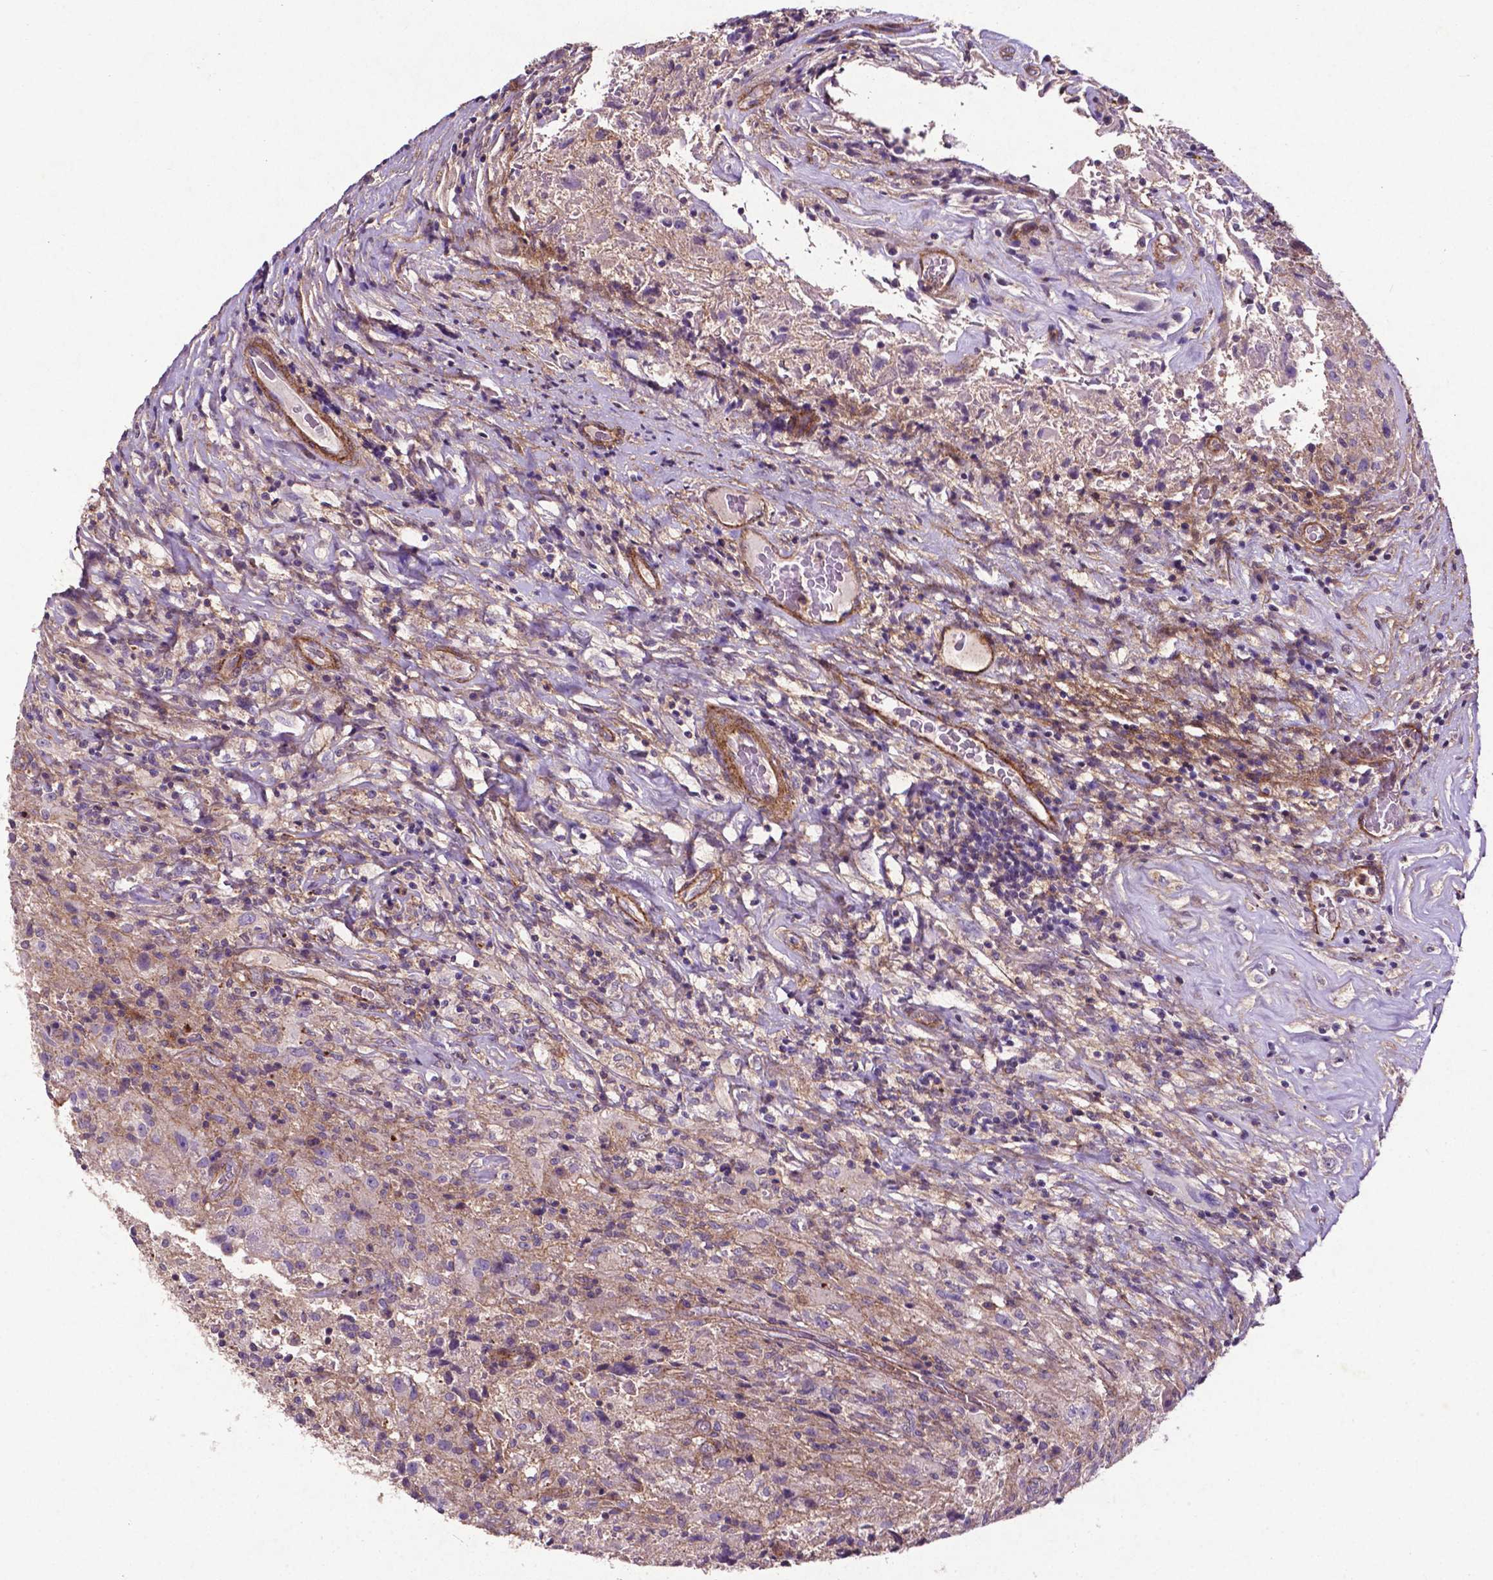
{"staining": {"intensity": "negative", "quantity": "none", "location": "none"}, "tissue": "glioma", "cell_type": "Tumor cells", "image_type": "cancer", "snomed": [{"axis": "morphology", "description": "Glioma, malignant, High grade"}, {"axis": "topography", "description": "Brain"}], "caption": "Malignant glioma (high-grade) was stained to show a protein in brown. There is no significant staining in tumor cells. Brightfield microscopy of immunohistochemistry (IHC) stained with DAB (brown) and hematoxylin (blue), captured at high magnification.", "gene": "RRAS", "patient": {"sex": "male", "age": 68}}